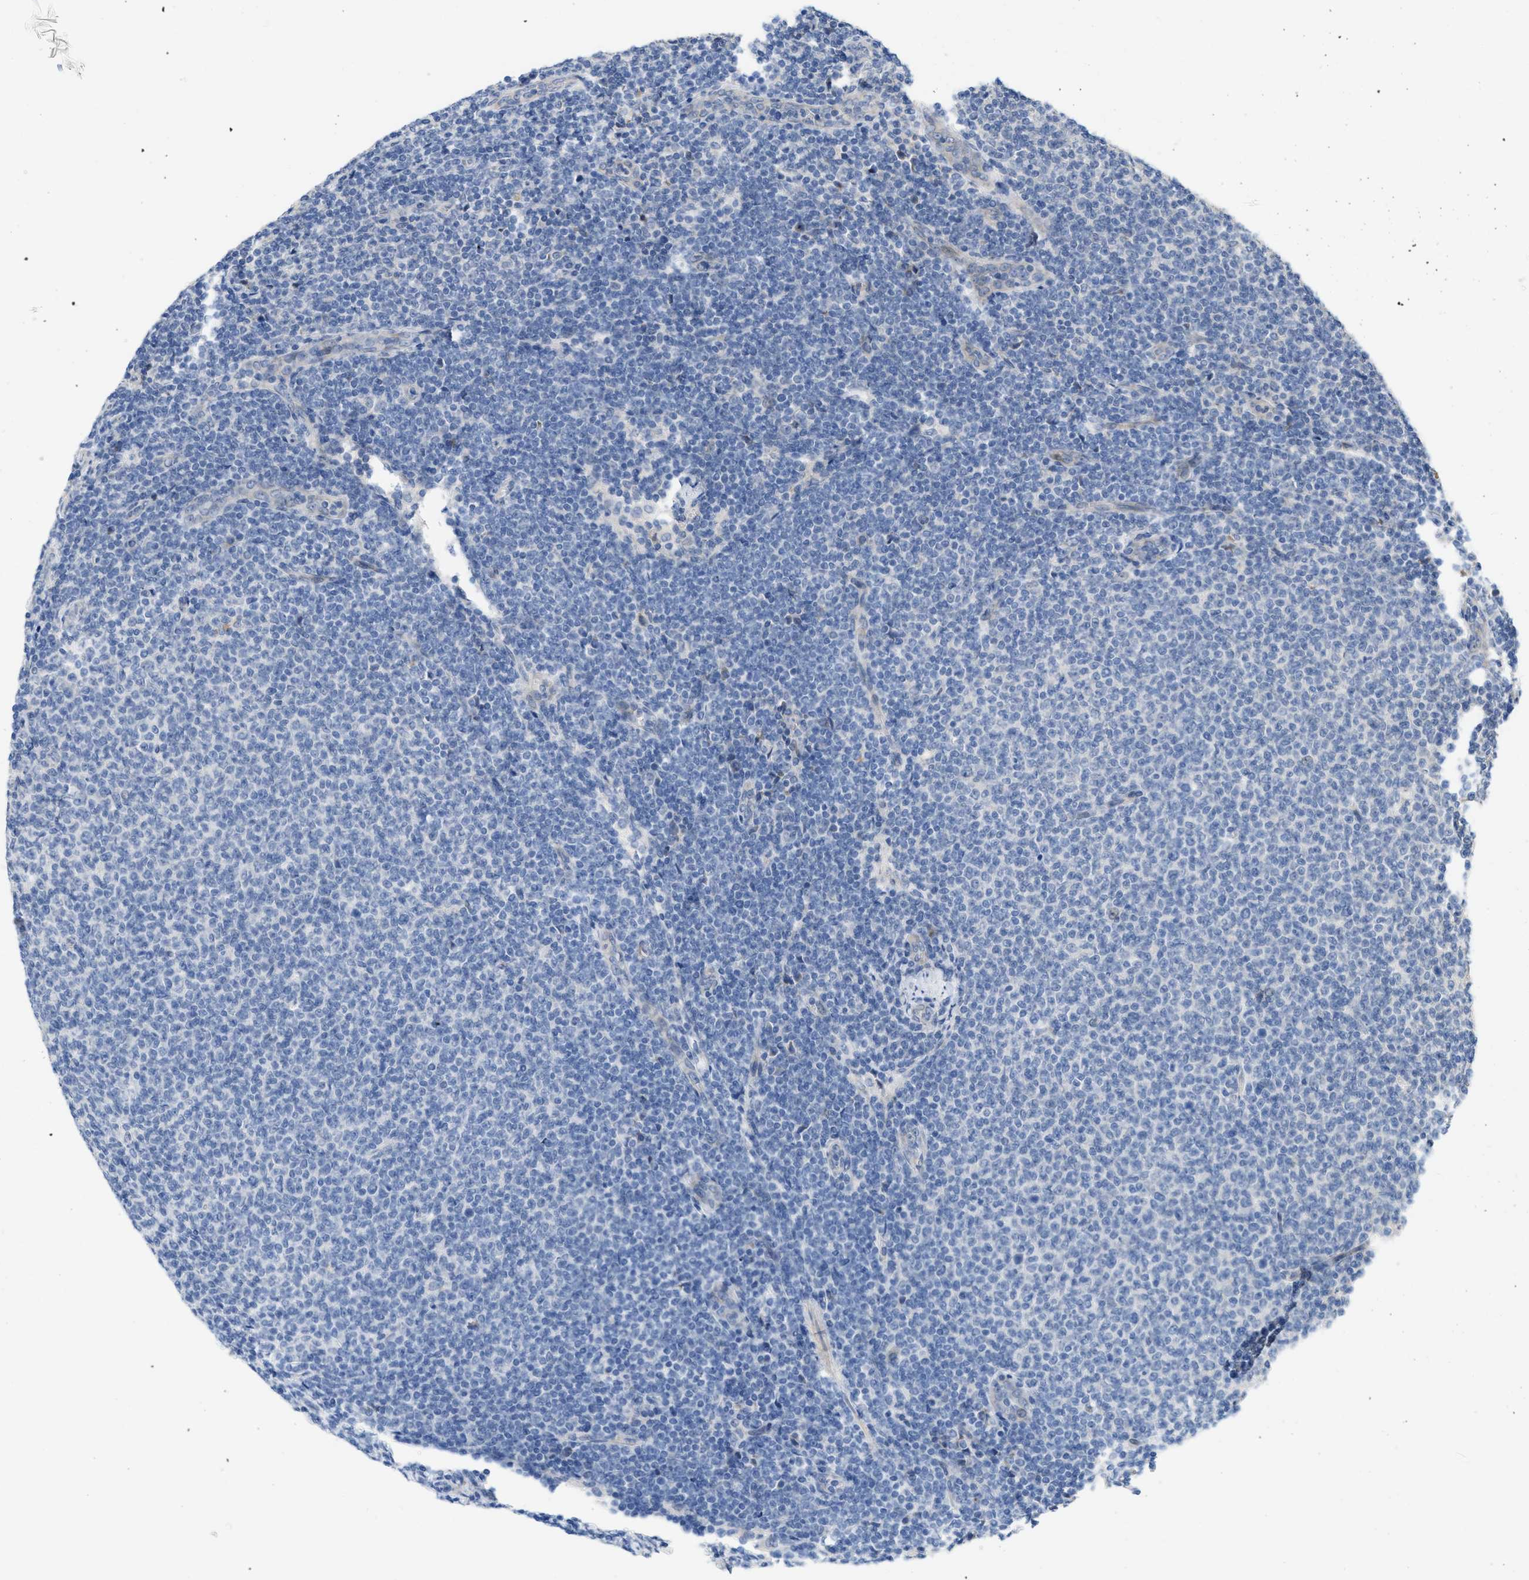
{"staining": {"intensity": "negative", "quantity": "none", "location": "none"}, "tissue": "lymphoma", "cell_type": "Tumor cells", "image_type": "cancer", "snomed": [{"axis": "morphology", "description": "Malignant lymphoma, non-Hodgkin's type, Low grade"}, {"axis": "topography", "description": "Lymph node"}], "caption": "IHC photomicrograph of human lymphoma stained for a protein (brown), which shows no staining in tumor cells. (Stains: DAB immunohistochemistry with hematoxylin counter stain, Microscopy: brightfield microscopy at high magnification).", "gene": "CDPF1", "patient": {"sex": "male", "age": 66}}